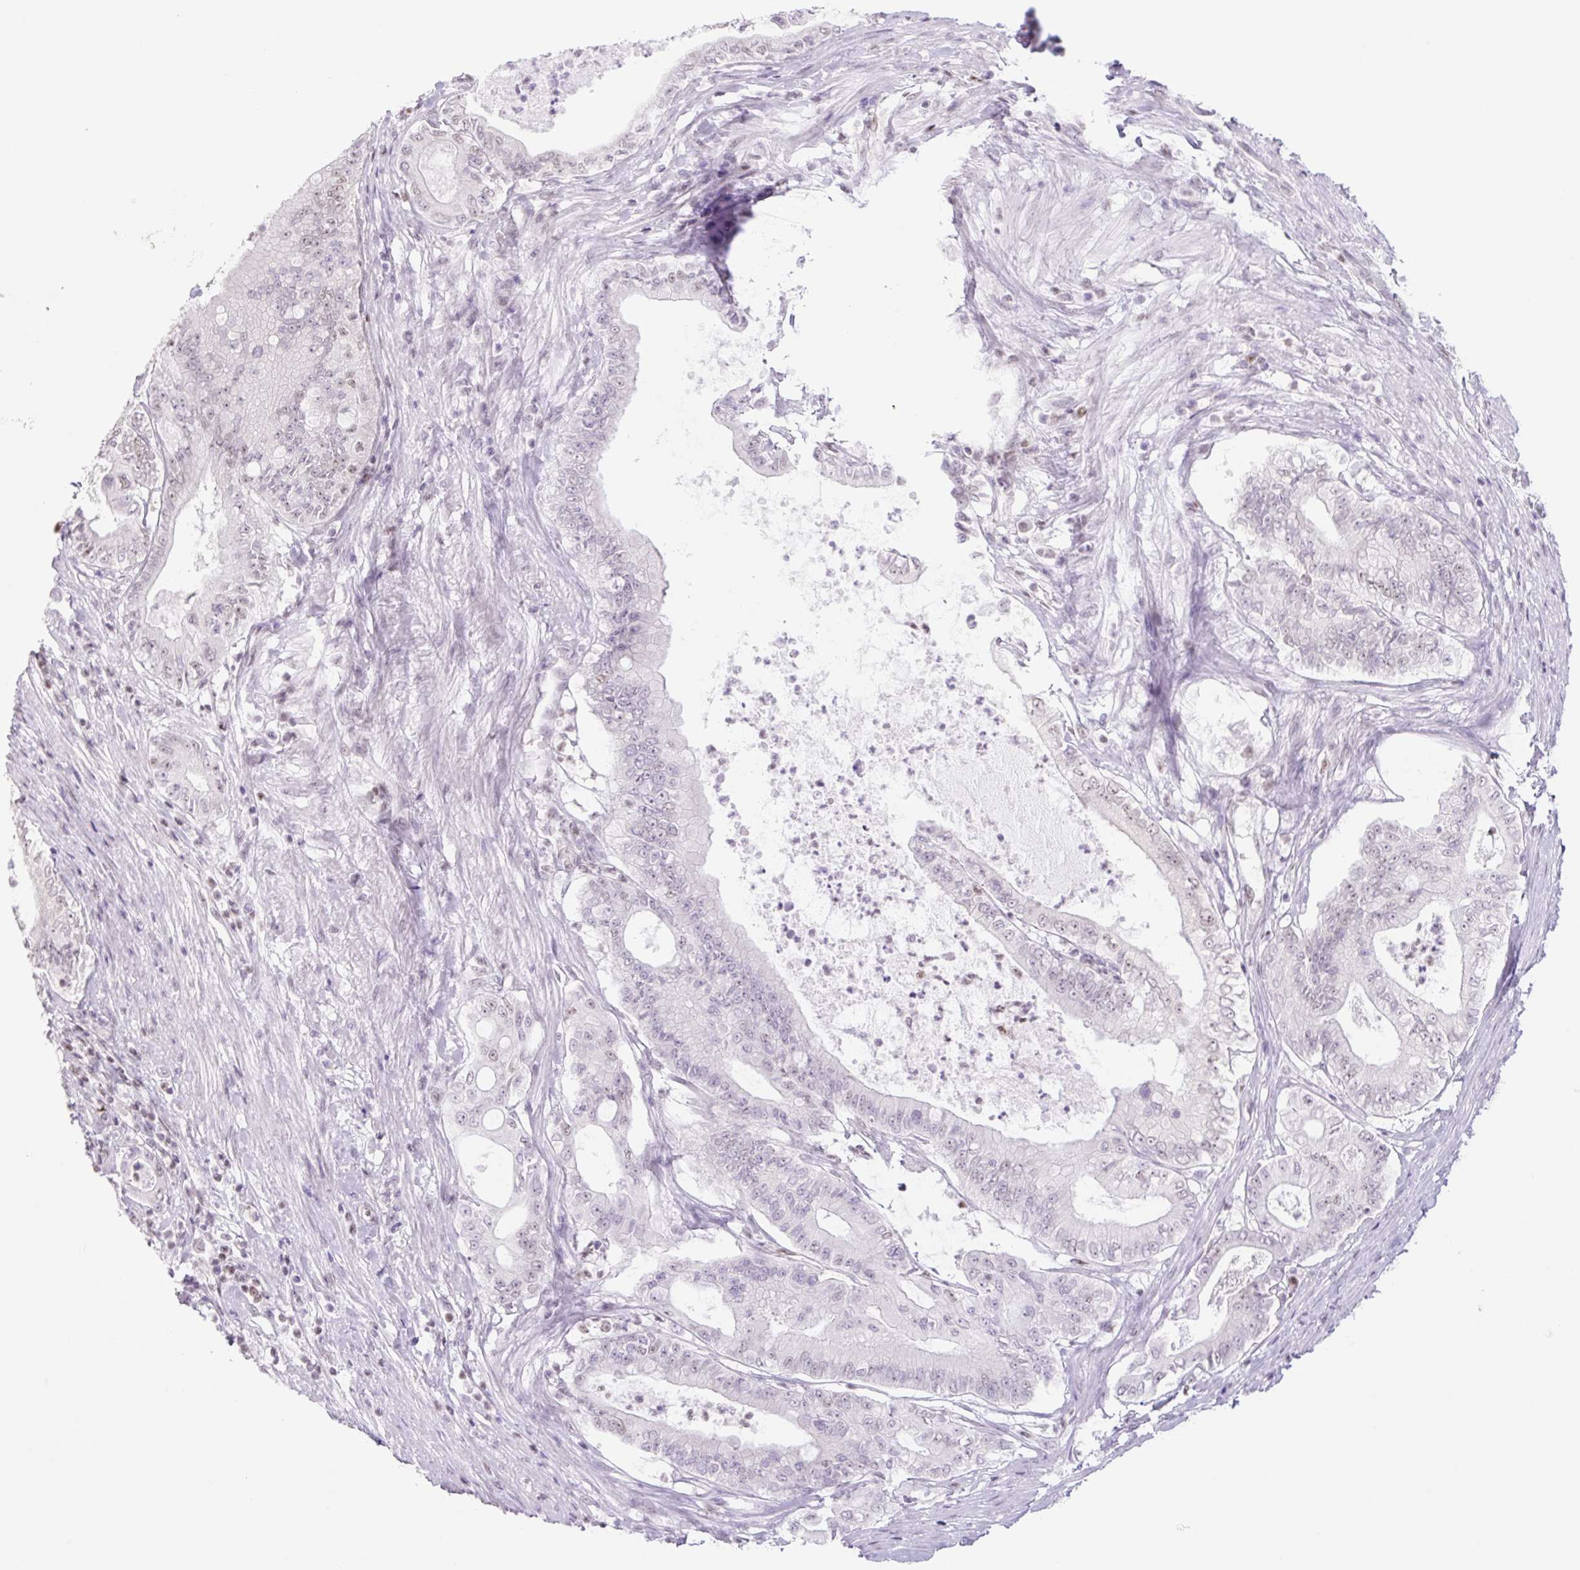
{"staining": {"intensity": "weak", "quantity": "<25%", "location": "nuclear"}, "tissue": "pancreatic cancer", "cell_type": "Tumor cells", "image_type": "cancer", "snomed": [{"axis": "morphology", "description": "Adenocarcinoma, NOS"}, {"axis": "topography", "description": "Pancreas"}], "caption": "A high-resolution photomicrograph shows IHC staining of pancreatic cancer (adenocarcinoma), which reveals no significant expression in tumor cells. (DAB (3,3'-diaminobenzidine) immunohistochemistry with hematoxylin counter stain).", "gene": "TLE3", "patient": {"sex": "male", "age": 71}}